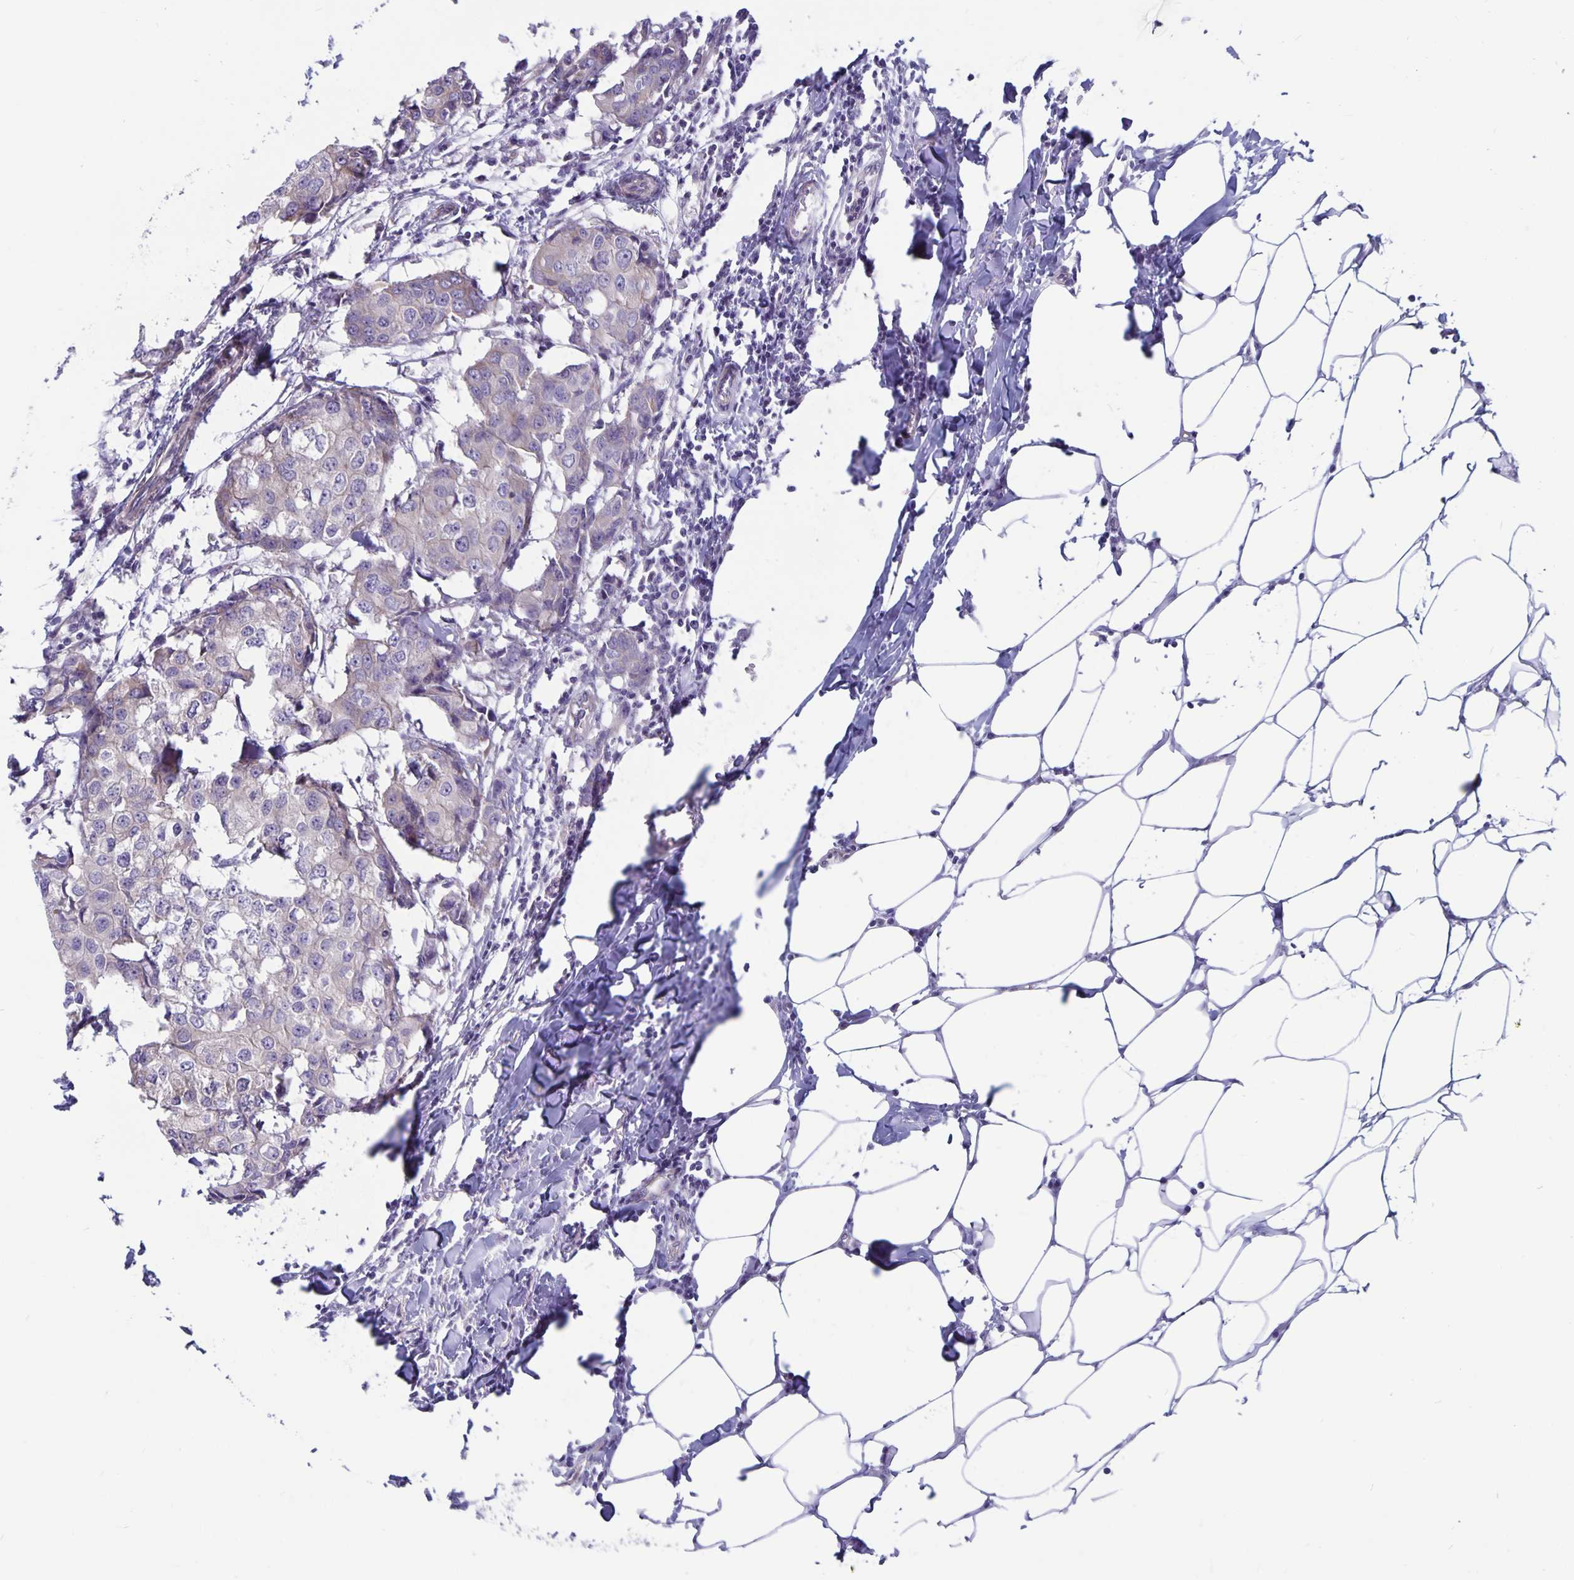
{"staining": {"intensity": "negative", "quantity": "none", "location": "none"}, "tissue": "breast cancer", "cell_type": "Tumor cells", "image_type": "cancer", "snomed": [{"axis": "morphology", "description": "Duct carcinoma"}, {"axis": "topography", "description": "Breast"}], "caption": "Tumor cells are negative for protein expression in human intraductal carcinoma (breast).", "gene": "PLCB3", "patient": {"sex": "female", "age": 27}}